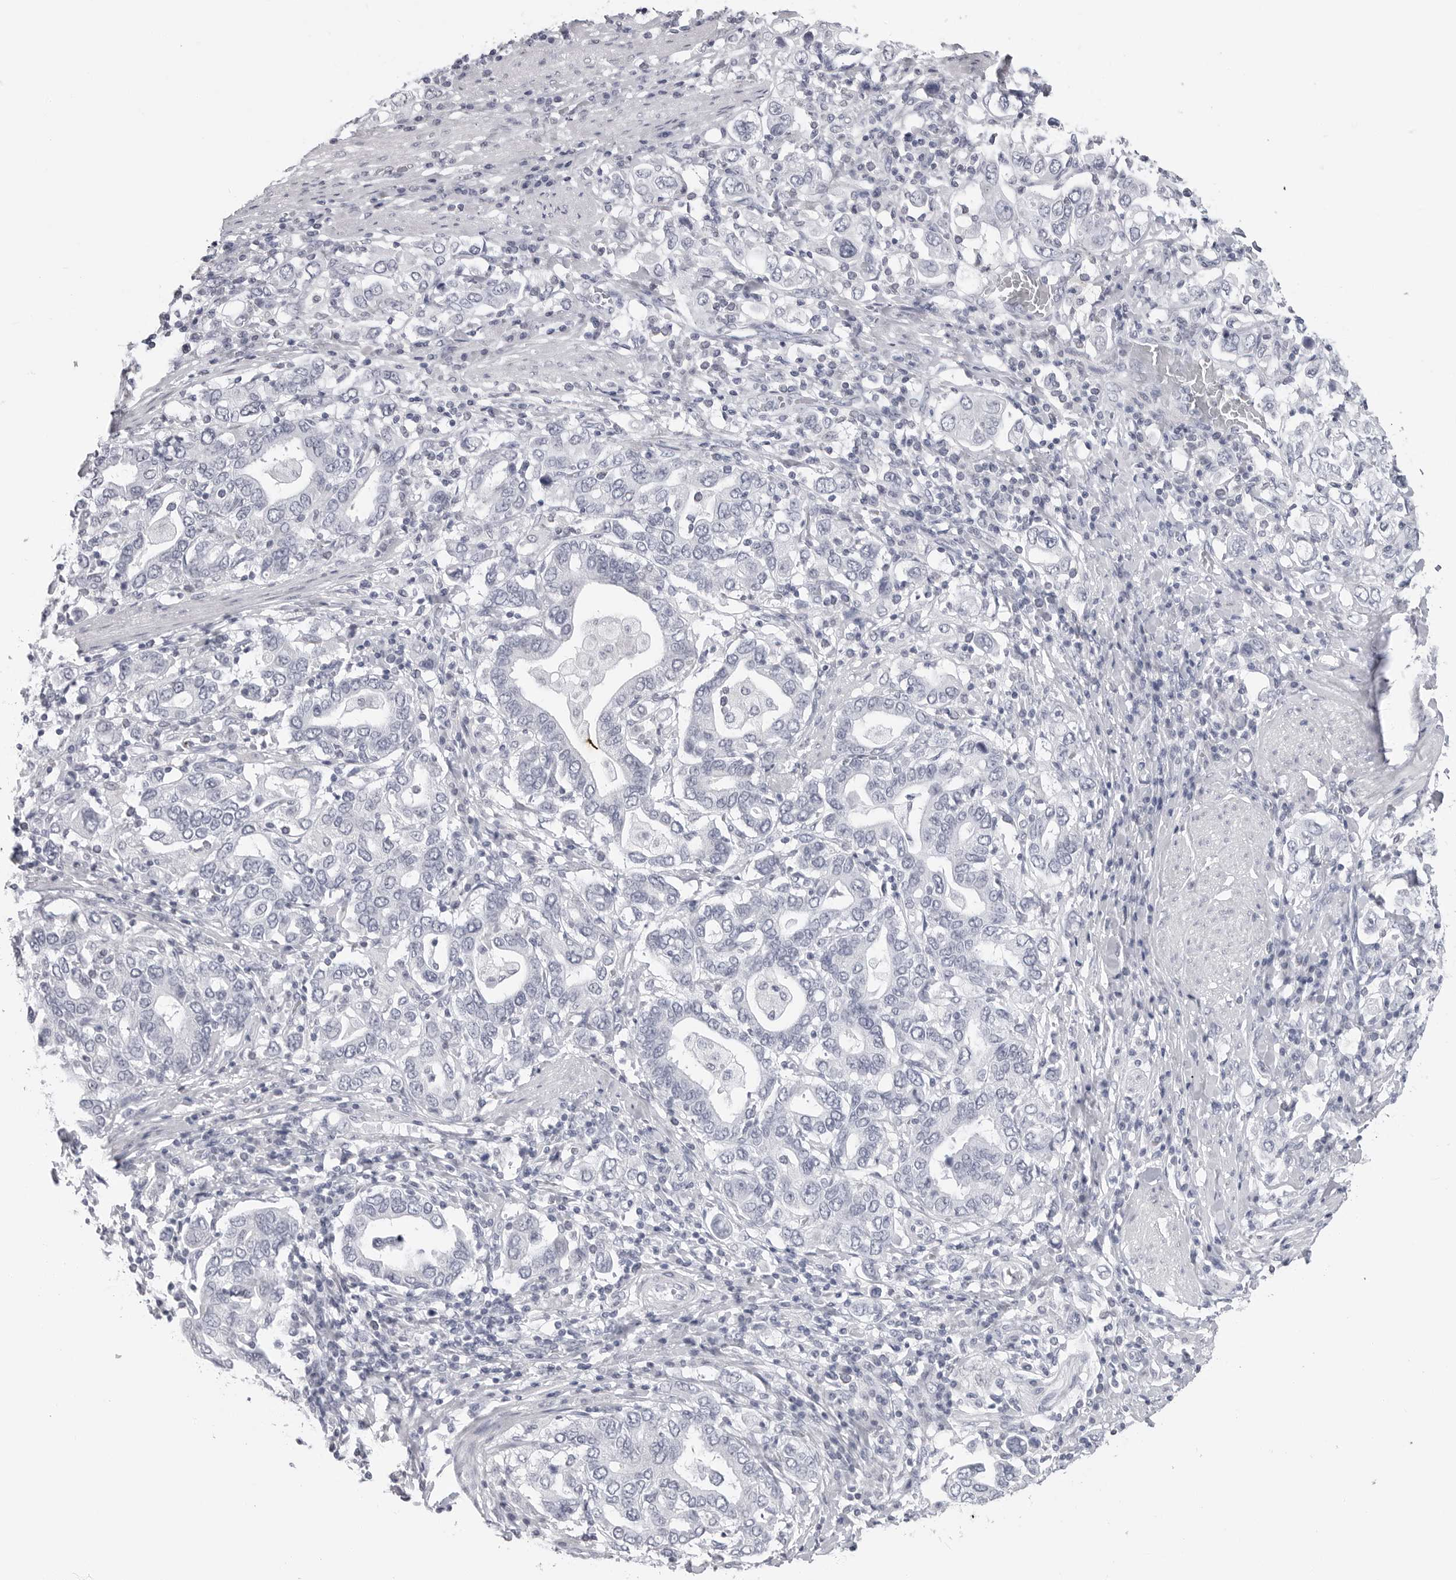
{"staining": {"intensity": "negative", "quantity": "none", "location": "none"}, "tissue": "stomach cancer", "cell_type": "Tumor cells", "image_type": "cancer", "snomed": [{"axis": "morphology", "description": "Adenocarcinoma, NOS"}, {"axis": "topography", "description": "Stomach, upper"}], "caption": "This is an IHC histopathology image of stomach cancer (adenocarcinoma). There is no staining in tumor cells.", "gene": "PGA3", "patient": {"sex": "male", "age": 62}}